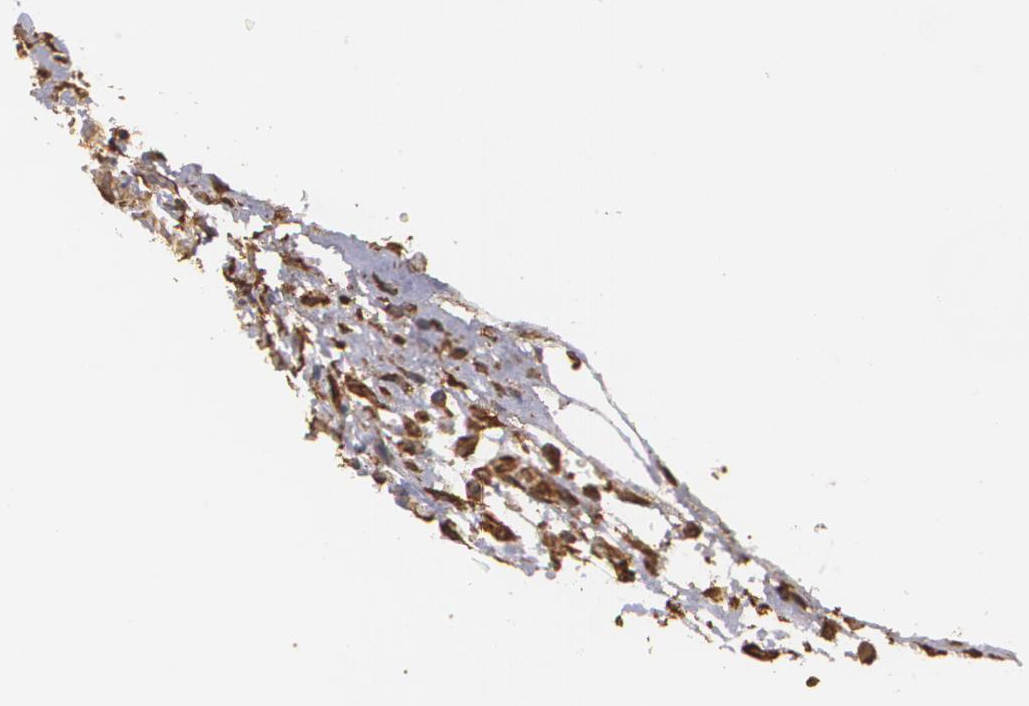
{"staining": {"intensity": "weak", "quantity": "25%-75%", "location": "cytoplasmic/membranous"}, "tissue": "ovary", "cell_type": "Follicle cells", "image_type": "normal", "snomed": [{"axis": "morphology", "description": "Normal tissue, NOS"}, {"axis": "topography", "description": "Ovary"}], "caption": "A brown stain shows weak cytoplasmic/membranous staining of a protein in follicle cells of unremarkable ovary. (DAB (3,3'-diaminobenzidine) = brown stain, brightfield microscopy at high magnification).", "gene": "CYB5R3", "patient": {"sex": "female", "age": 32}}